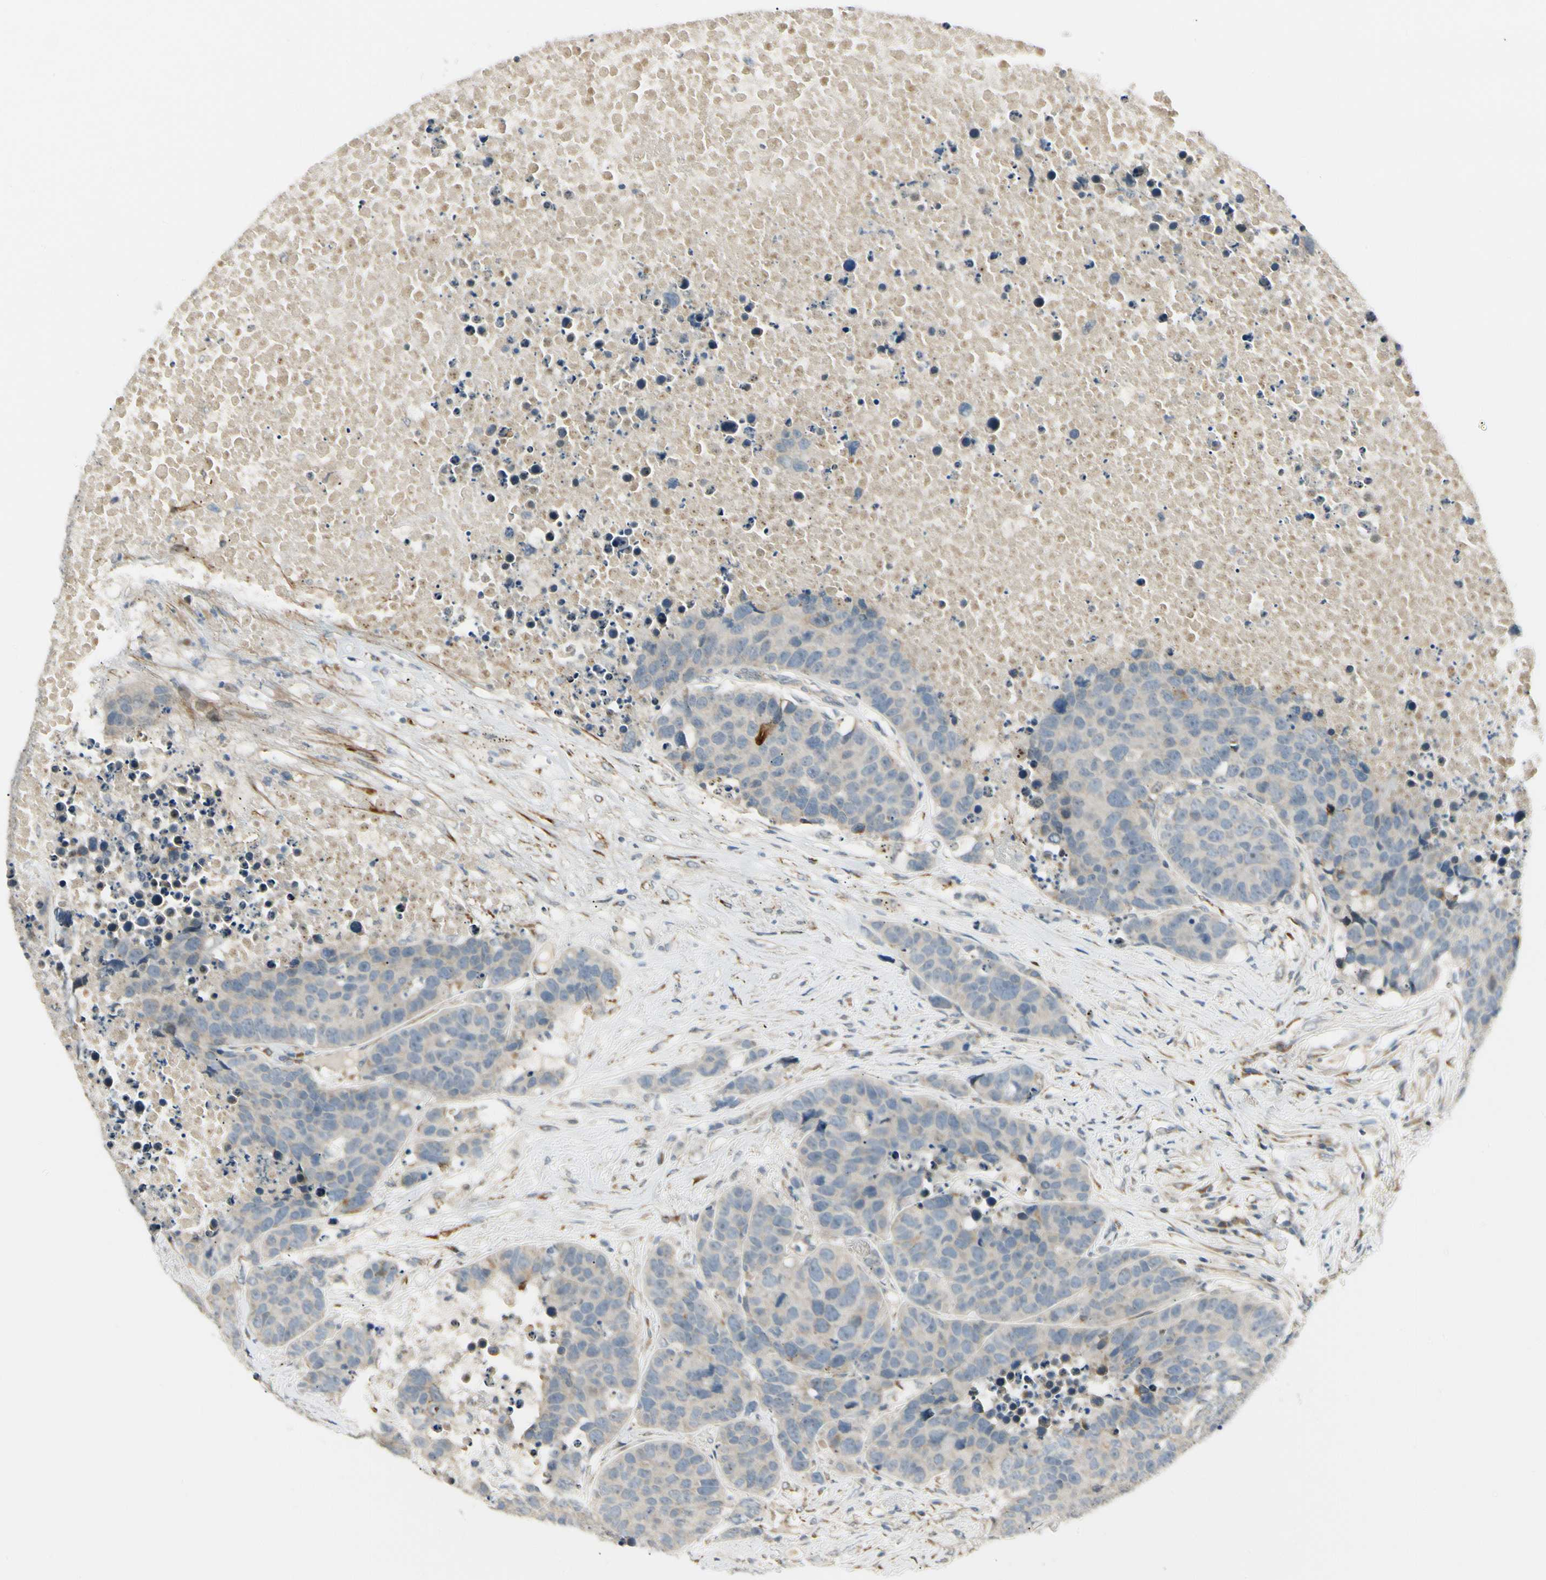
{"staining": {"intensity": "weak", "quantity": ">75%", "location": "cytoplasmic/membranous"}, "tissue": "carcinoid", "cell_type": "Tumor cells", "image_type": "cancer", "snomed": [{"axis": "morphology", "description": "Carcinoid, malignant, NOS"}, {"axis": "topography", "description": "Lung"}], "caption": "Malignant carcinoid stained for a protein (brown) displays weak cytoplasmic/membranous positive staining in about >75% of tumor cells.", "gene": "P4HA3", "patient": {"sex": "male", "age": 60}}